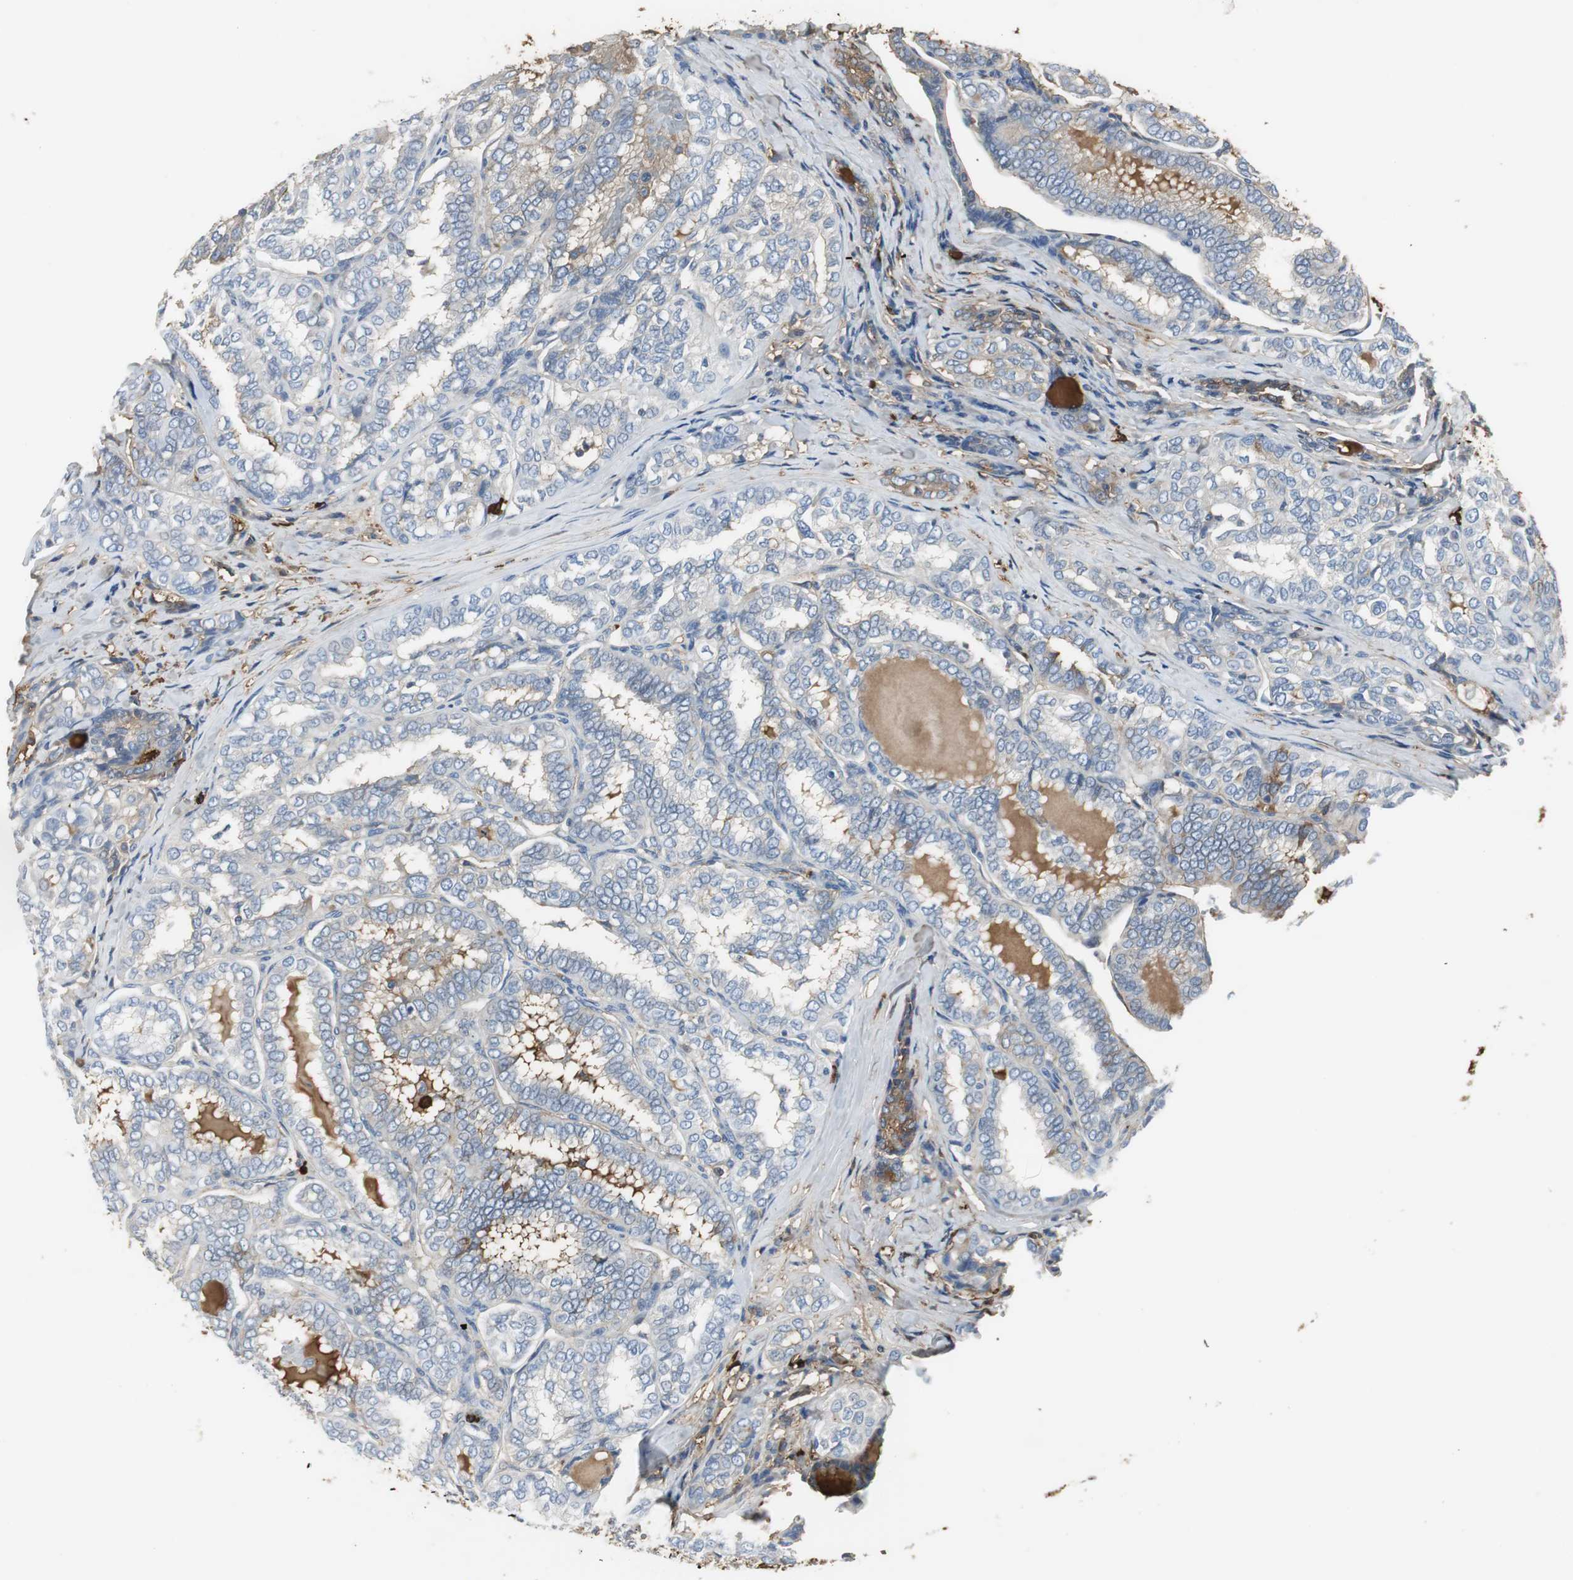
{"staining": {"intensity": "negative", "quantity": "none", "location": "none"}, "tissue": "thyroid cancer", "cell_type": "Tumor cells", "image_type": "cancer", "snomed": [{"axis": "morphology", "description": "Papillary adenocarcinoma, NOS"}, {"axis": "topography", "description": "Thyroid gland"}], "caption": "Protein analysis of thyroid cancer displays no significant staining in tumor cells.", "gene": "IGHA1", "patient": {"sex": "female", "age": 30}}